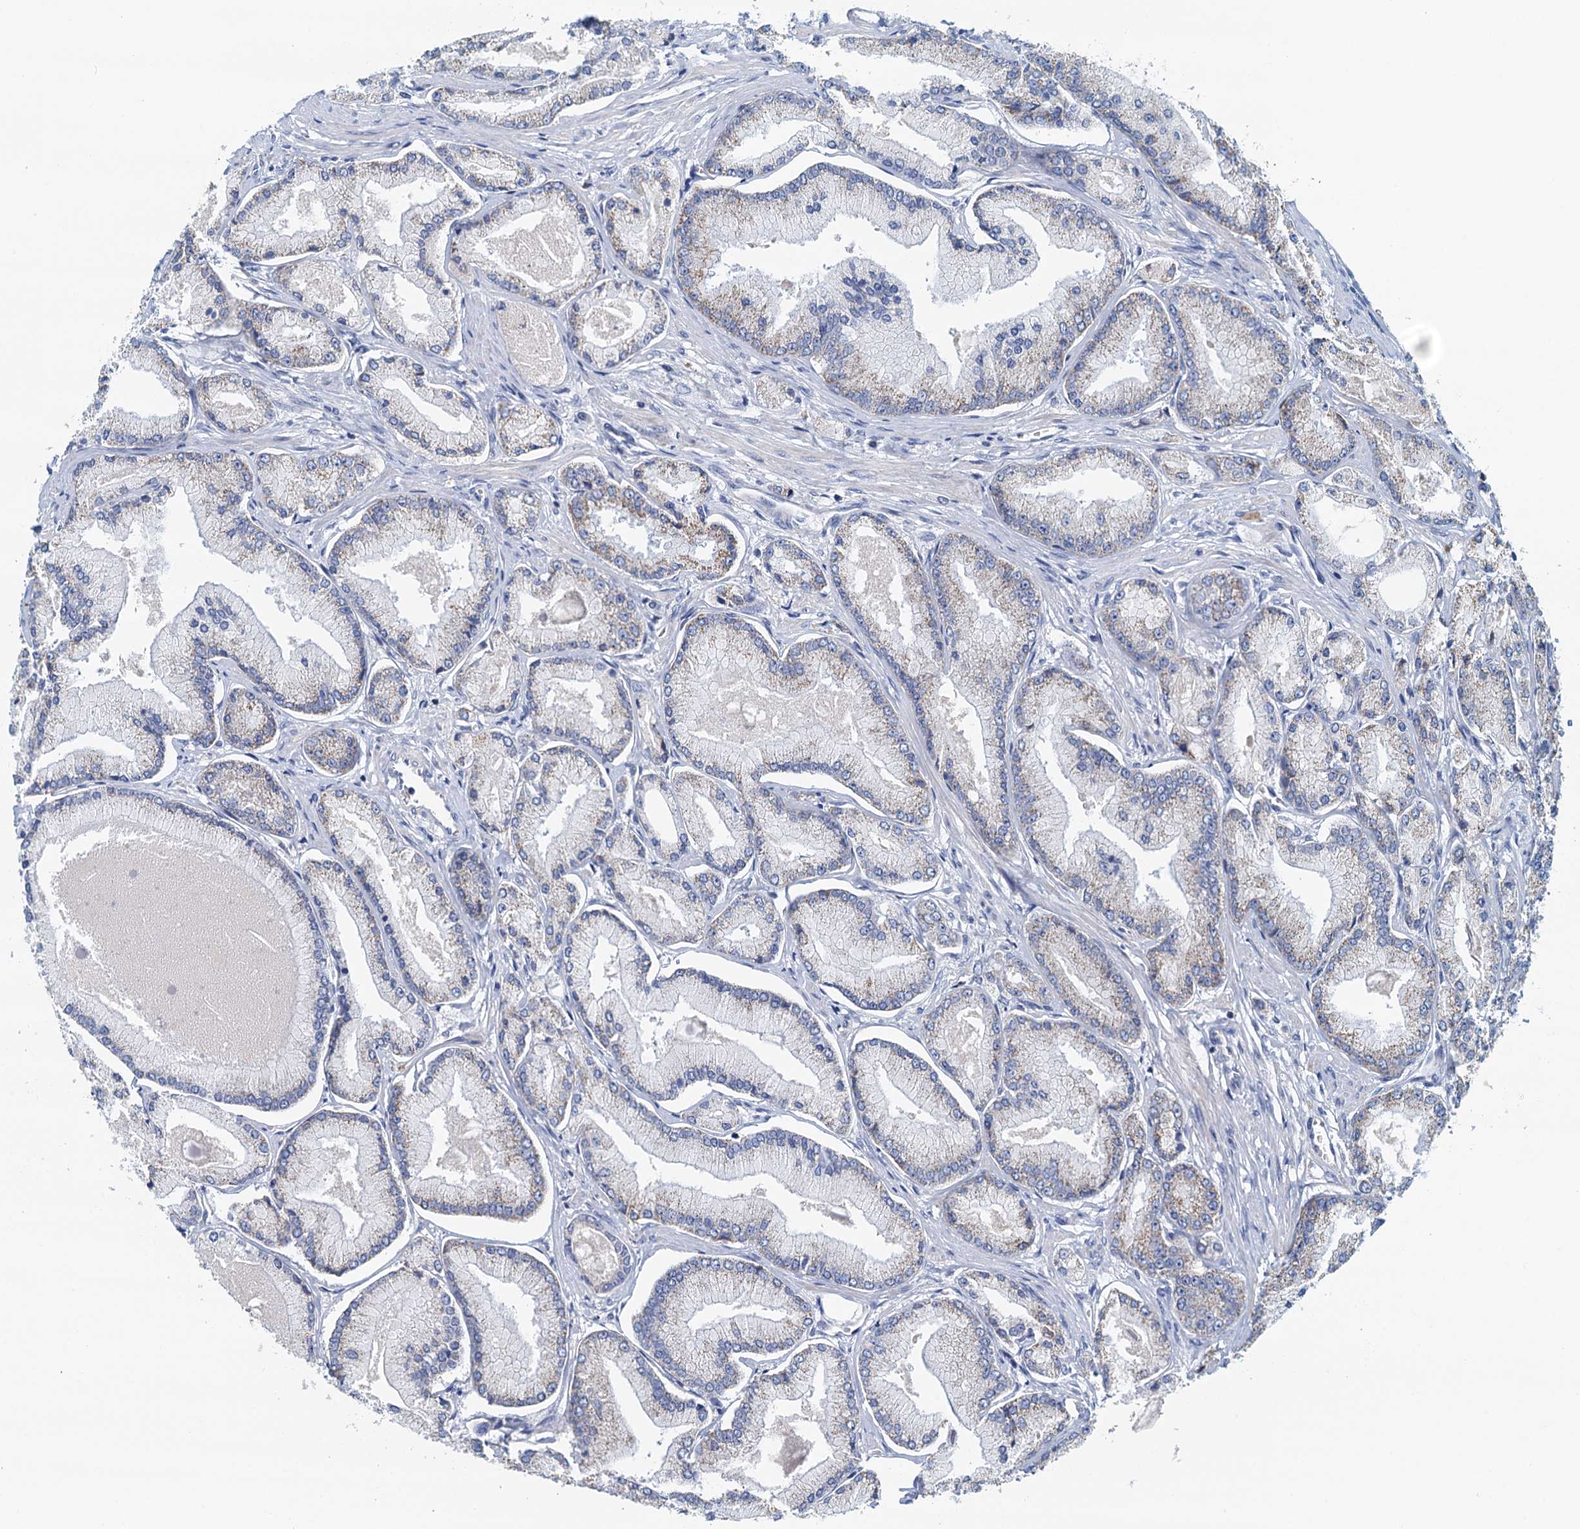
{"staining": {"intensity": "weak", "quantity": "25%-75%", "location": "cytoplasmic/membranous"}, "tissue": "prostate cancer", "cell_type": "Tumor cells", "image_type": "cancer", "snomed": [{"axis": "morphology", "description": "Adenocarcinoma, Low grade"}, {"axis": "topography", "description": "Prostate"}], "caption": "The image demonstrates immunohistochemical staining of prostate cancer. There is weak cytoplasmic/membranous staining is seen in about 25%-75% of tumor cells. (Brightfield microscopy of DAB IHC at high magnification).", "gene": "POC1A", "patient": {"sex": "male", "age": 74}}